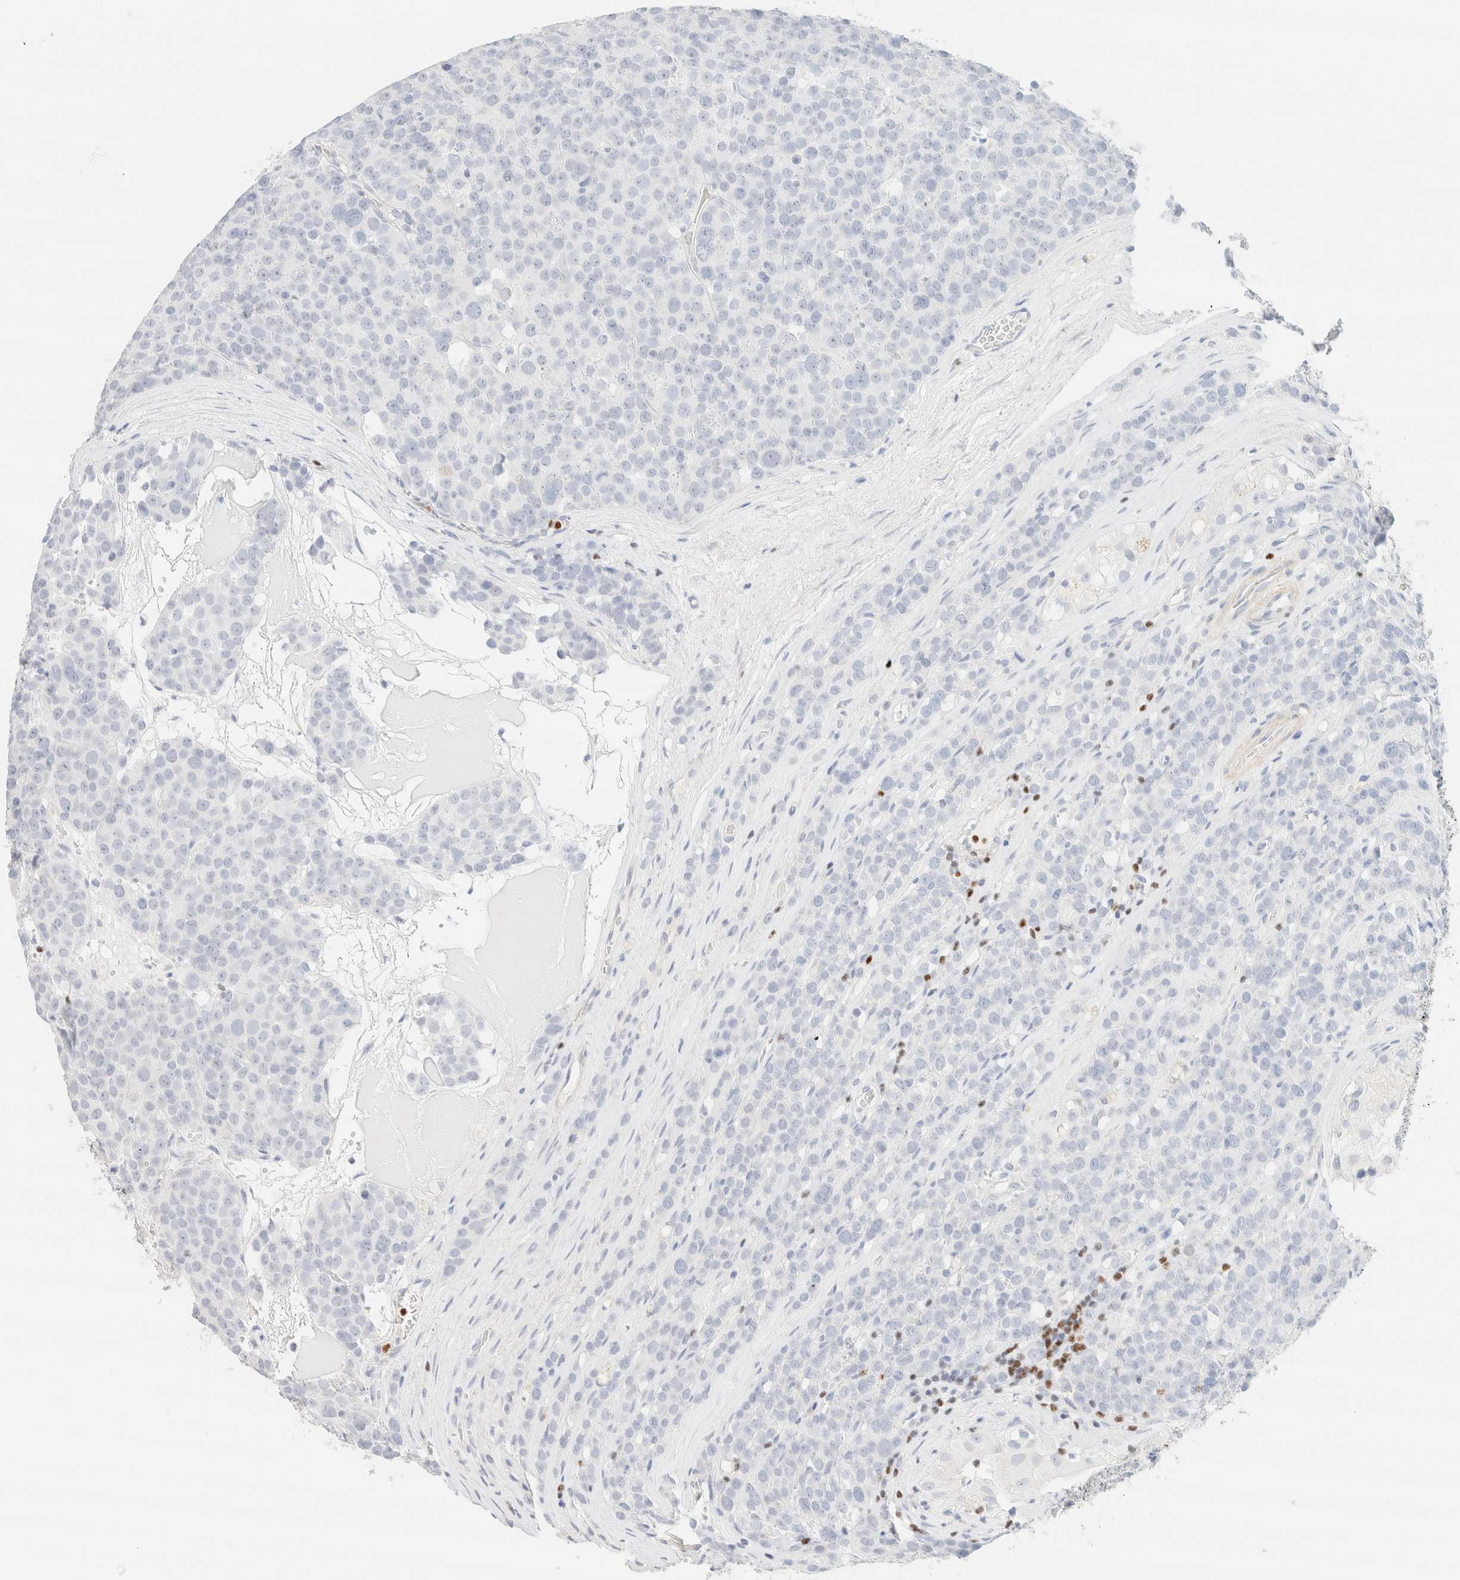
{"staining": {"intensity": "negative", "quantity": "none", "location": "none"}, "tissue": "testis cancer", "cell_type": "Tumor cells", "image_type": "cancer", "snomed": [{"axis": "morphology", "description": "Seminoma, NOS"}, {"axis": "topography", "description": "Testis"}], "caption": "Immunohistochemistry (IHC) of human testis cancer (seminoma) exhibits no positivity in tumor cells. (DAB immunohistochemistry visualized using brightfield microscopy, high magnification).", "gene": "IKZF3", "patient": {"sex": "male", "age": 71}}